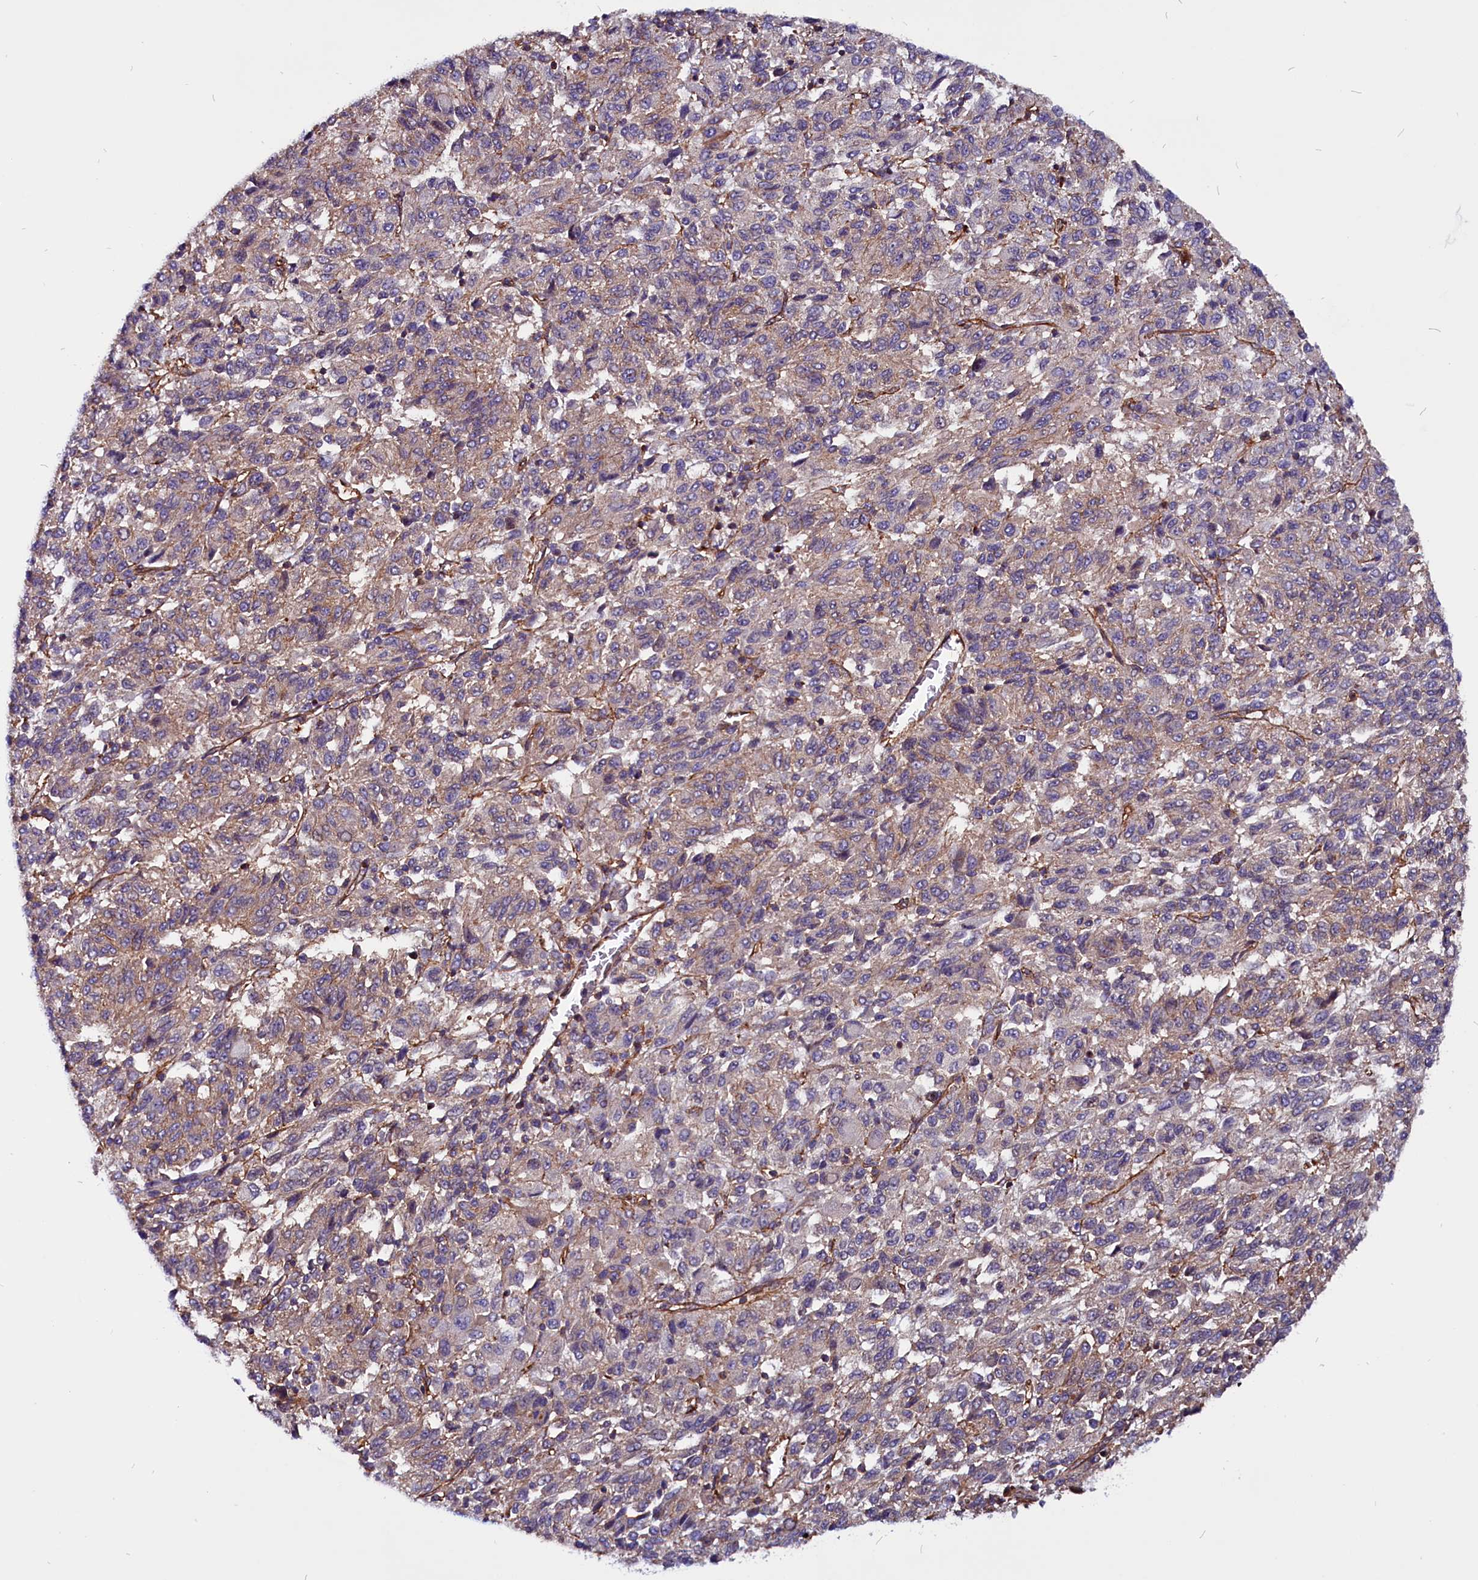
{"staining": {"intensity": "weak", "quantity": "25%-75%", "location": "cytoplasmic/membranous"}, "tissue": "melanoma", "cell_type": "Tumor cells", "image_type": "cancer", "snomed": [{"axis": "morphology", "description": "Malignant melanoma, Metastatic site"}, {"axis": "topography", "description": "Lung"}], "caption": "Malignant melanoma (metastatic site) stained with a brown dye displays weak cytoplasmic/membranous positive staining in about 25%-75% of tumor cells.", "gene": "ZNF749", "patient": {"sex": "male", "age": 64}}